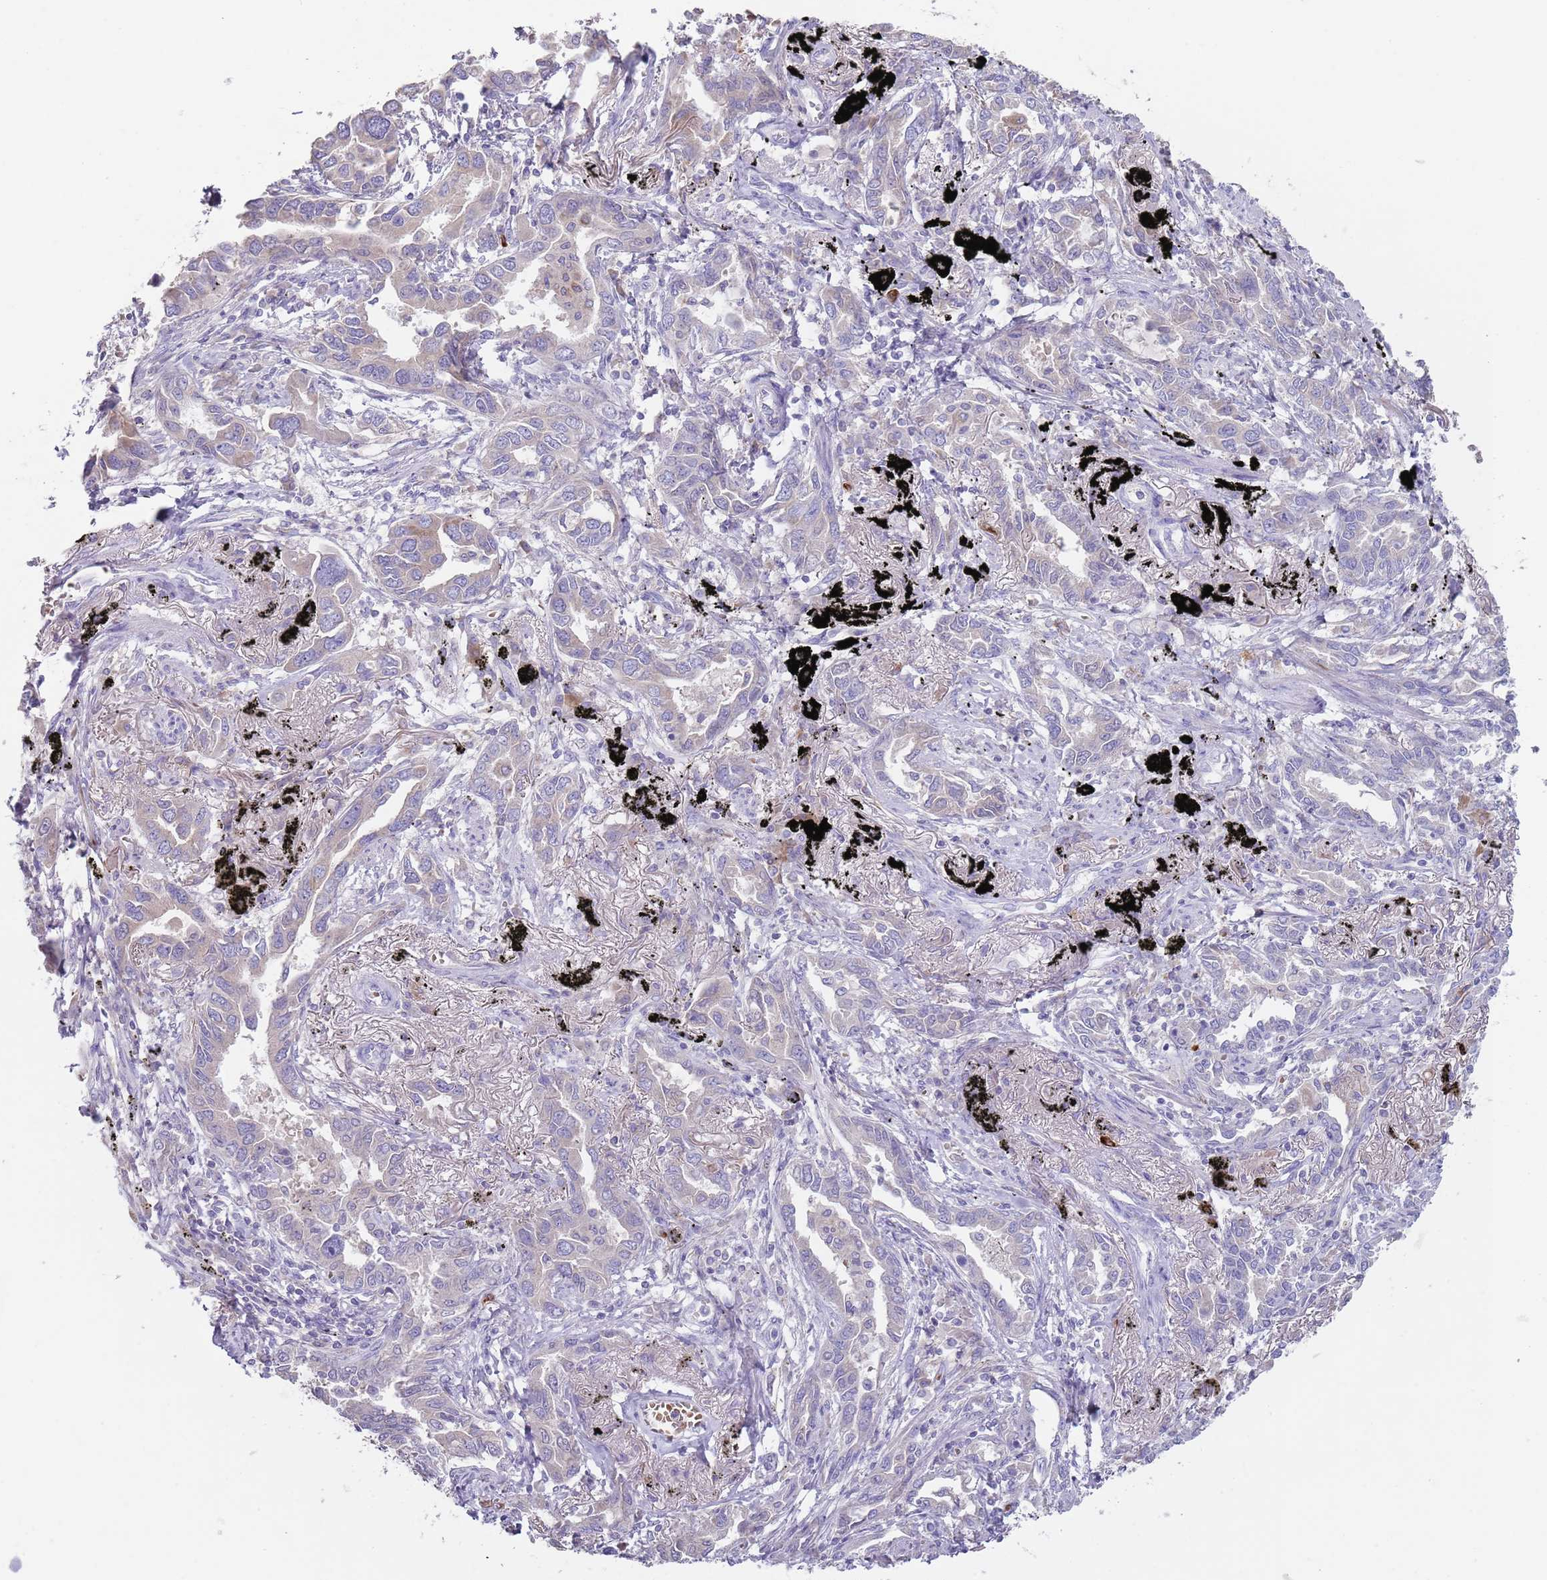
{"staining": {"intensity": "negative", "quantity": "none", "location": "none"}, "tissue": "lung cancer", "cell_type": "Tumor cells", "image_type": "cancer", "snomed": [{"axis": "morphology", "description": "Adenocarcinoma, NOS"}, {"axis": "topography", "description": "Lung"}], "caption": "IHC of human lung cancer (adenocarcinoma) displays no expression in tumor cells.", "gene": "TMEM251", "patient": {"sex": "male", "age": 67}}